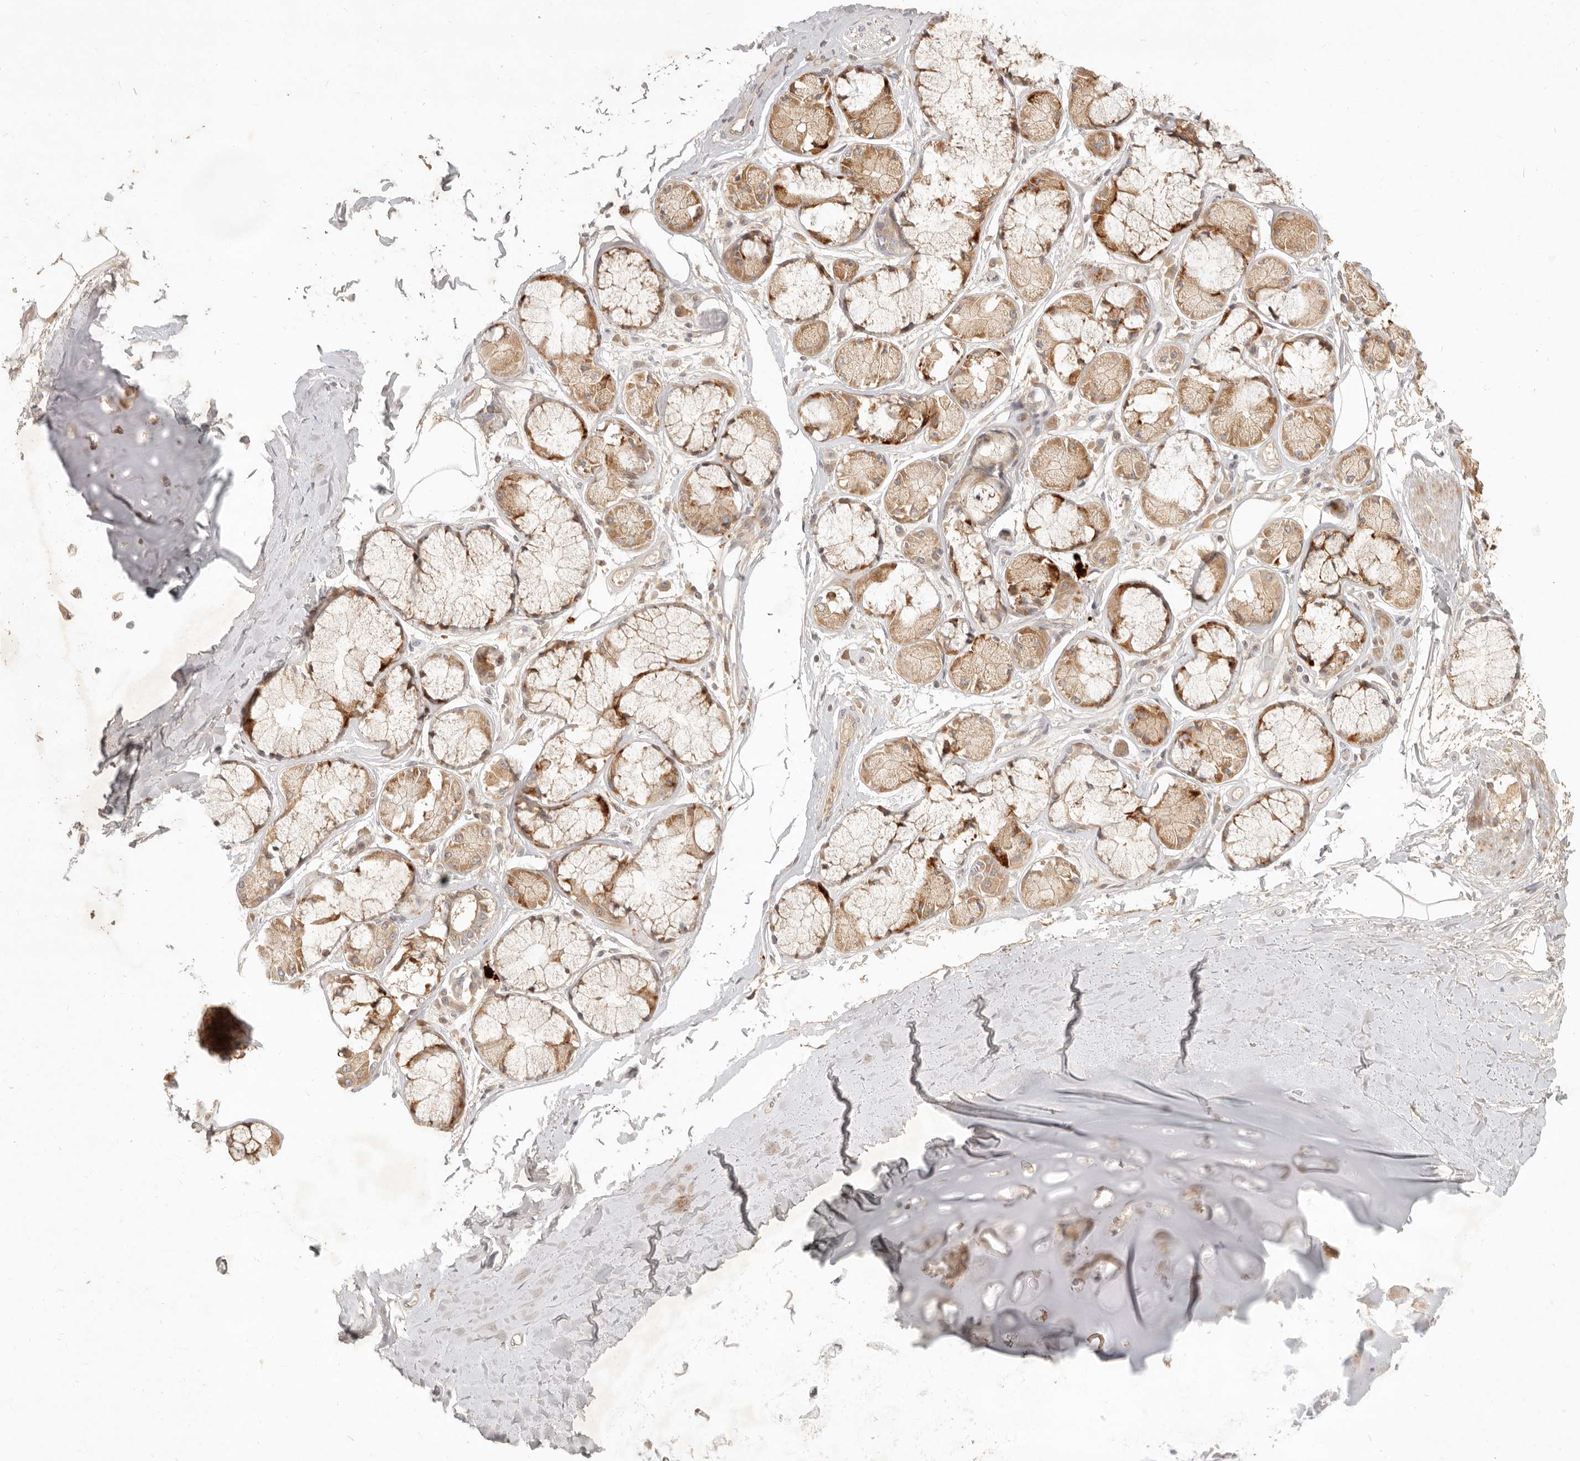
{"staining": {"intensity": "moderate", "quantity": "25%-75%", "location": "cytoplasmic/membranous"}, "tissue": "adipose tissue", "cell_type": "Adipocytes", "image_type": "normal", "snomed": [{"axis": "morphology", "description": "Normal tissue, NOS"}, {"axis": "topography", "description": "Bronchus"}], "caption": "Immunohistochemistry micrograph of benign adipose tissue: adipose tissue stained using immunohistochemistry (IHC) shows medium levels of moderate protein expression localized specifically in the cytoplasmic/membranous of adipocytes, appearing as a cytoplasmic/membranous brown color.", "gene": "UBXN11", "patient": {"sex": "male", "age": 66}}